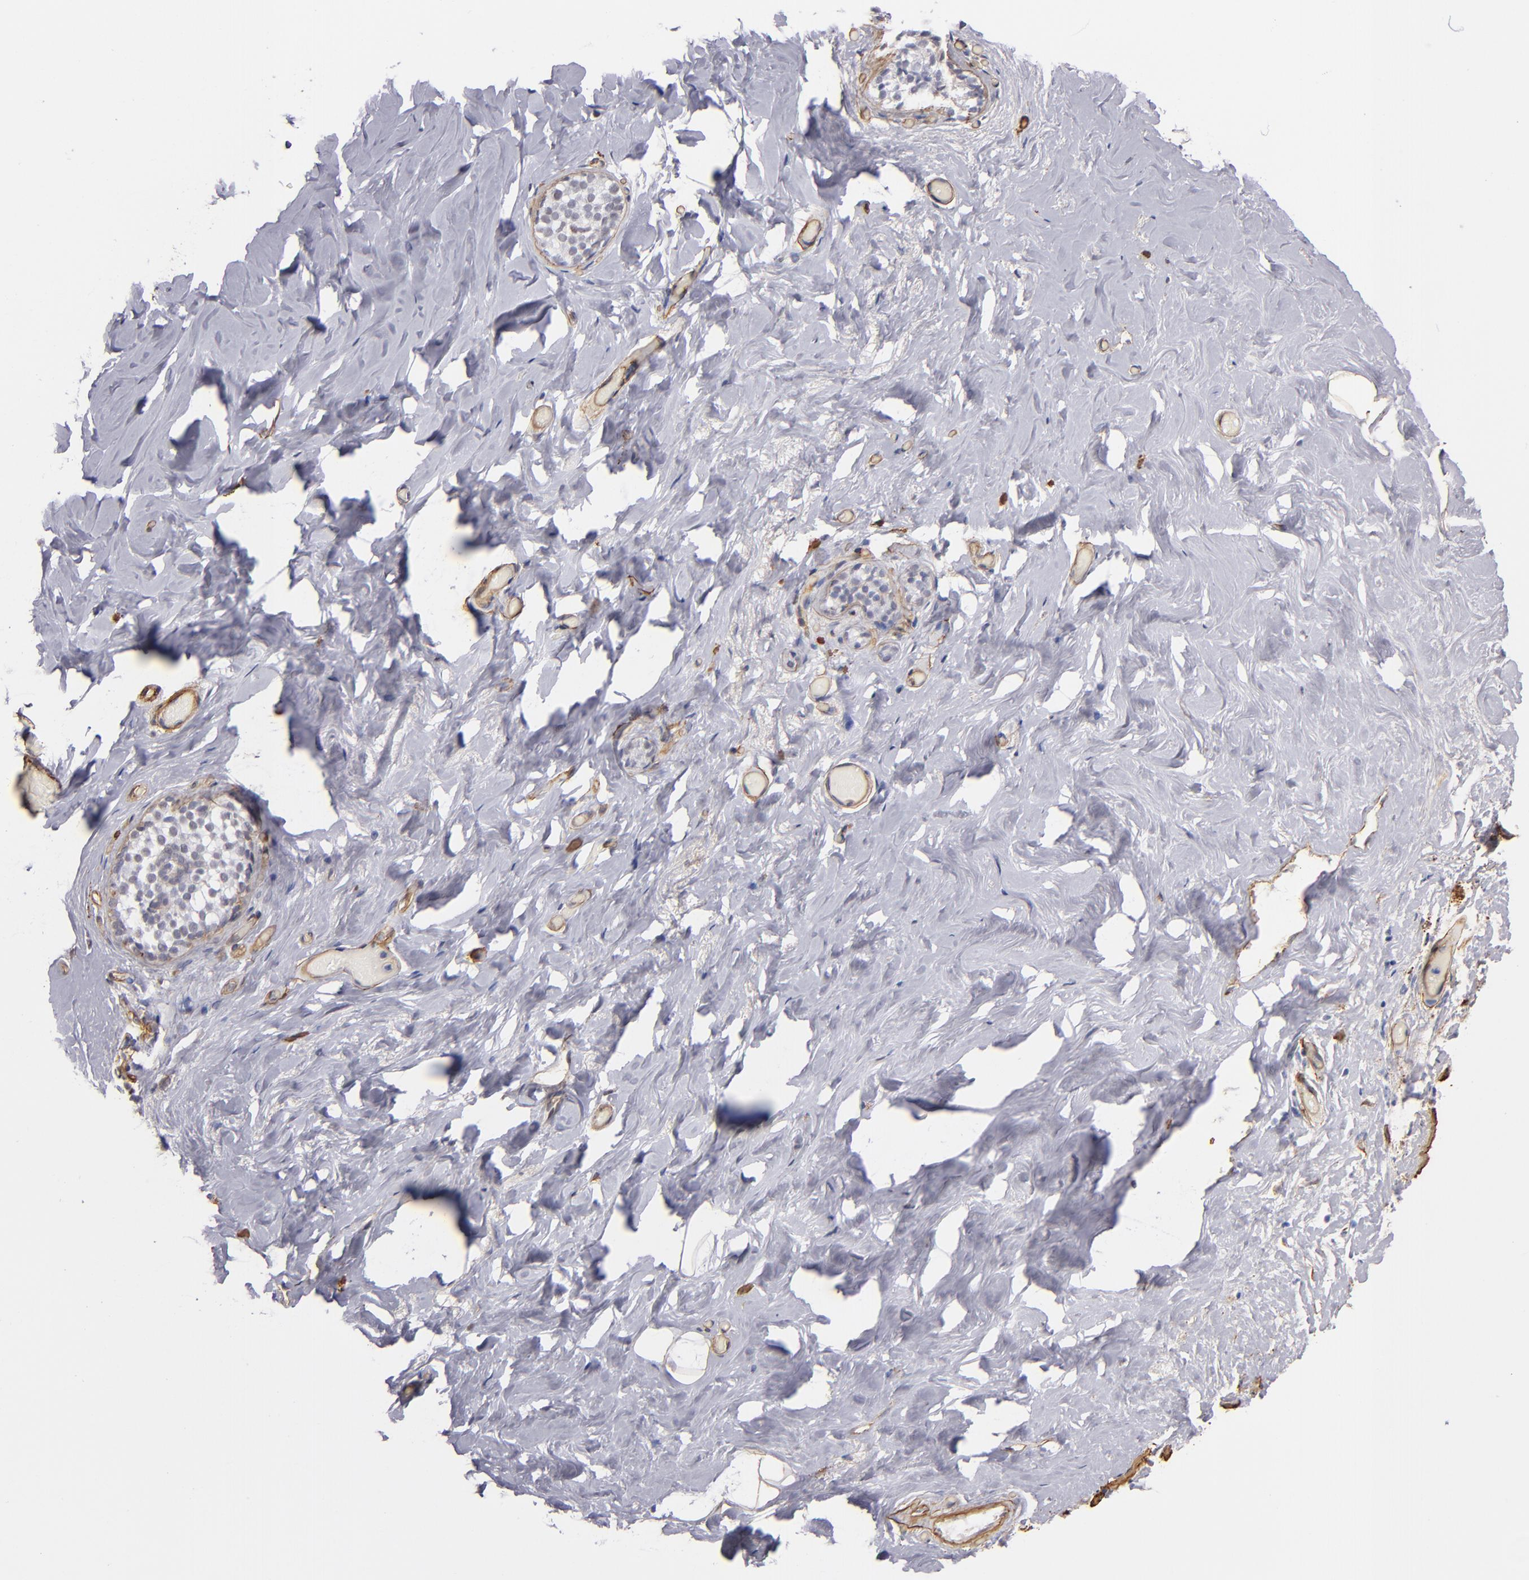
{"staining": {"intensity": "moderate", "quantity": ">75%", "location": "cytoplasmic/membranous"}, "tissue": "breast", "cell_type": "Adipocytes", "image_type": "normal", "snomed": [{"axis": "morphology", "description": "Normal tissue, NOS"}, {"axis": "topography", "description": "Breast"}], "caption": "Protein expression analysis of normal breast exhibits moderate cytoplasmic/membranous staining in about >75% of adipocytes.", "gene": "LAMC1", "patient": {"sex": "female", "age": 75}}